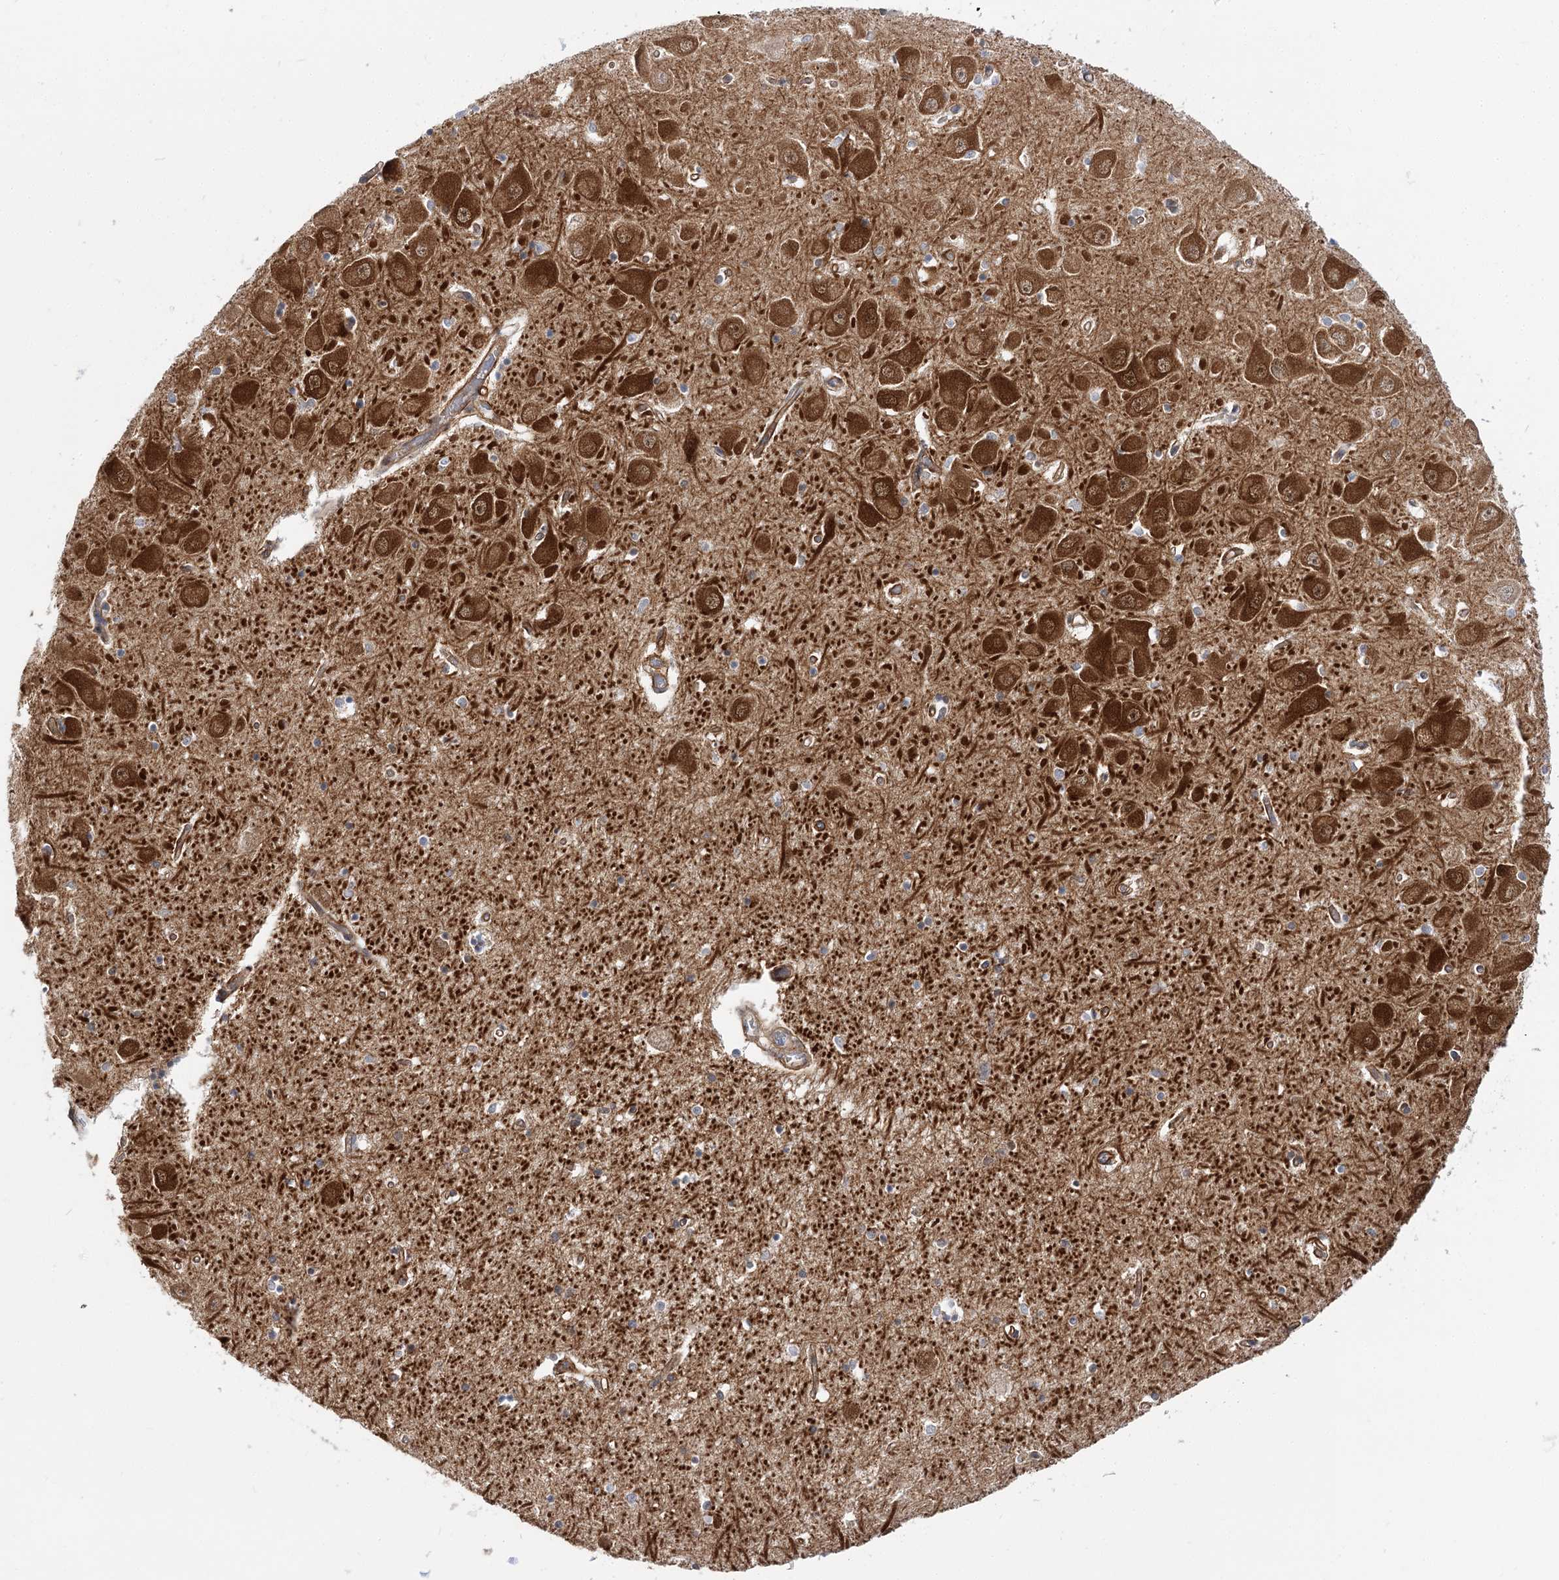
{"staining": {"intensity": "negative", "quantity": "none", "location": "none"}, "tissue": "hippocampus", "cell_type": "Glial cells", "image_type": "normal", "snomed": [{"axis": "morphology", "description": "Normal tissue, NOS"}, {"axis": "topography", "description": "Hippocampus"}], "caption": "This is a micrograph of IHC staining of benign hippocampus, which shows no staining in glial cells.", "gene": "C11orf52", "patient": {"sex": "male", "age": 70}}